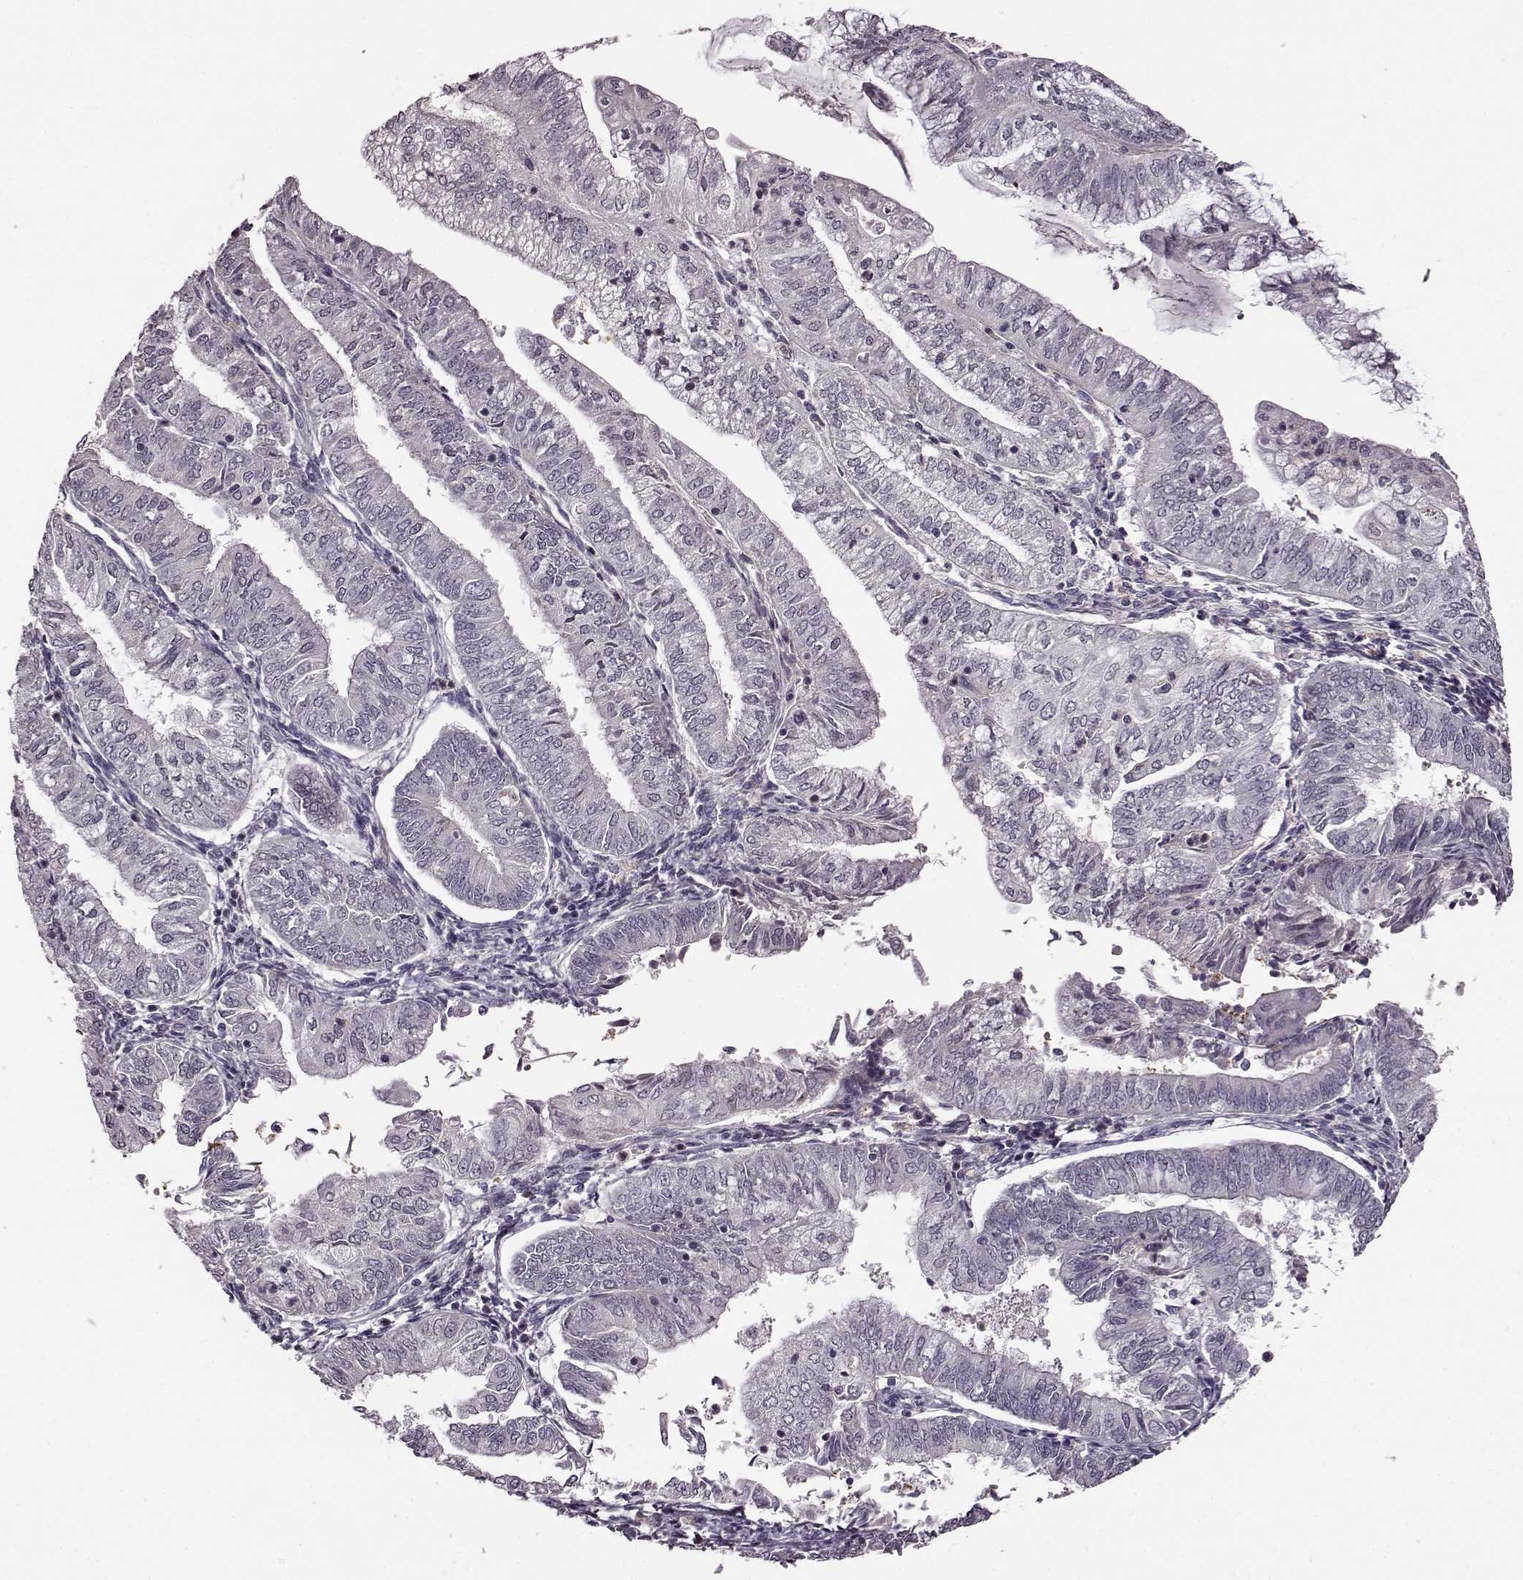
{"staining": {"intensity": "negative", "quantity": "none", "location": "none"}, "tissue": "endometrial cancer", "cell_type": "Tumor cells", "image_type": "cancer", "snomed": [{"axis": "morphology", "description": "Adenocarcinoma, NOS"}, {"axis": "topography", "description": "Endometrium"}], "caption": "This photomicrograph is of endometrial adenocarcinoma stained with IHC to label a protein in brown with the nuclei are counter-stained blue. There is no staining in tumor cells. Nuclei are stained in blue.", "gene": "CNGA3", "patient": {"sex": "female", "age": 55}}